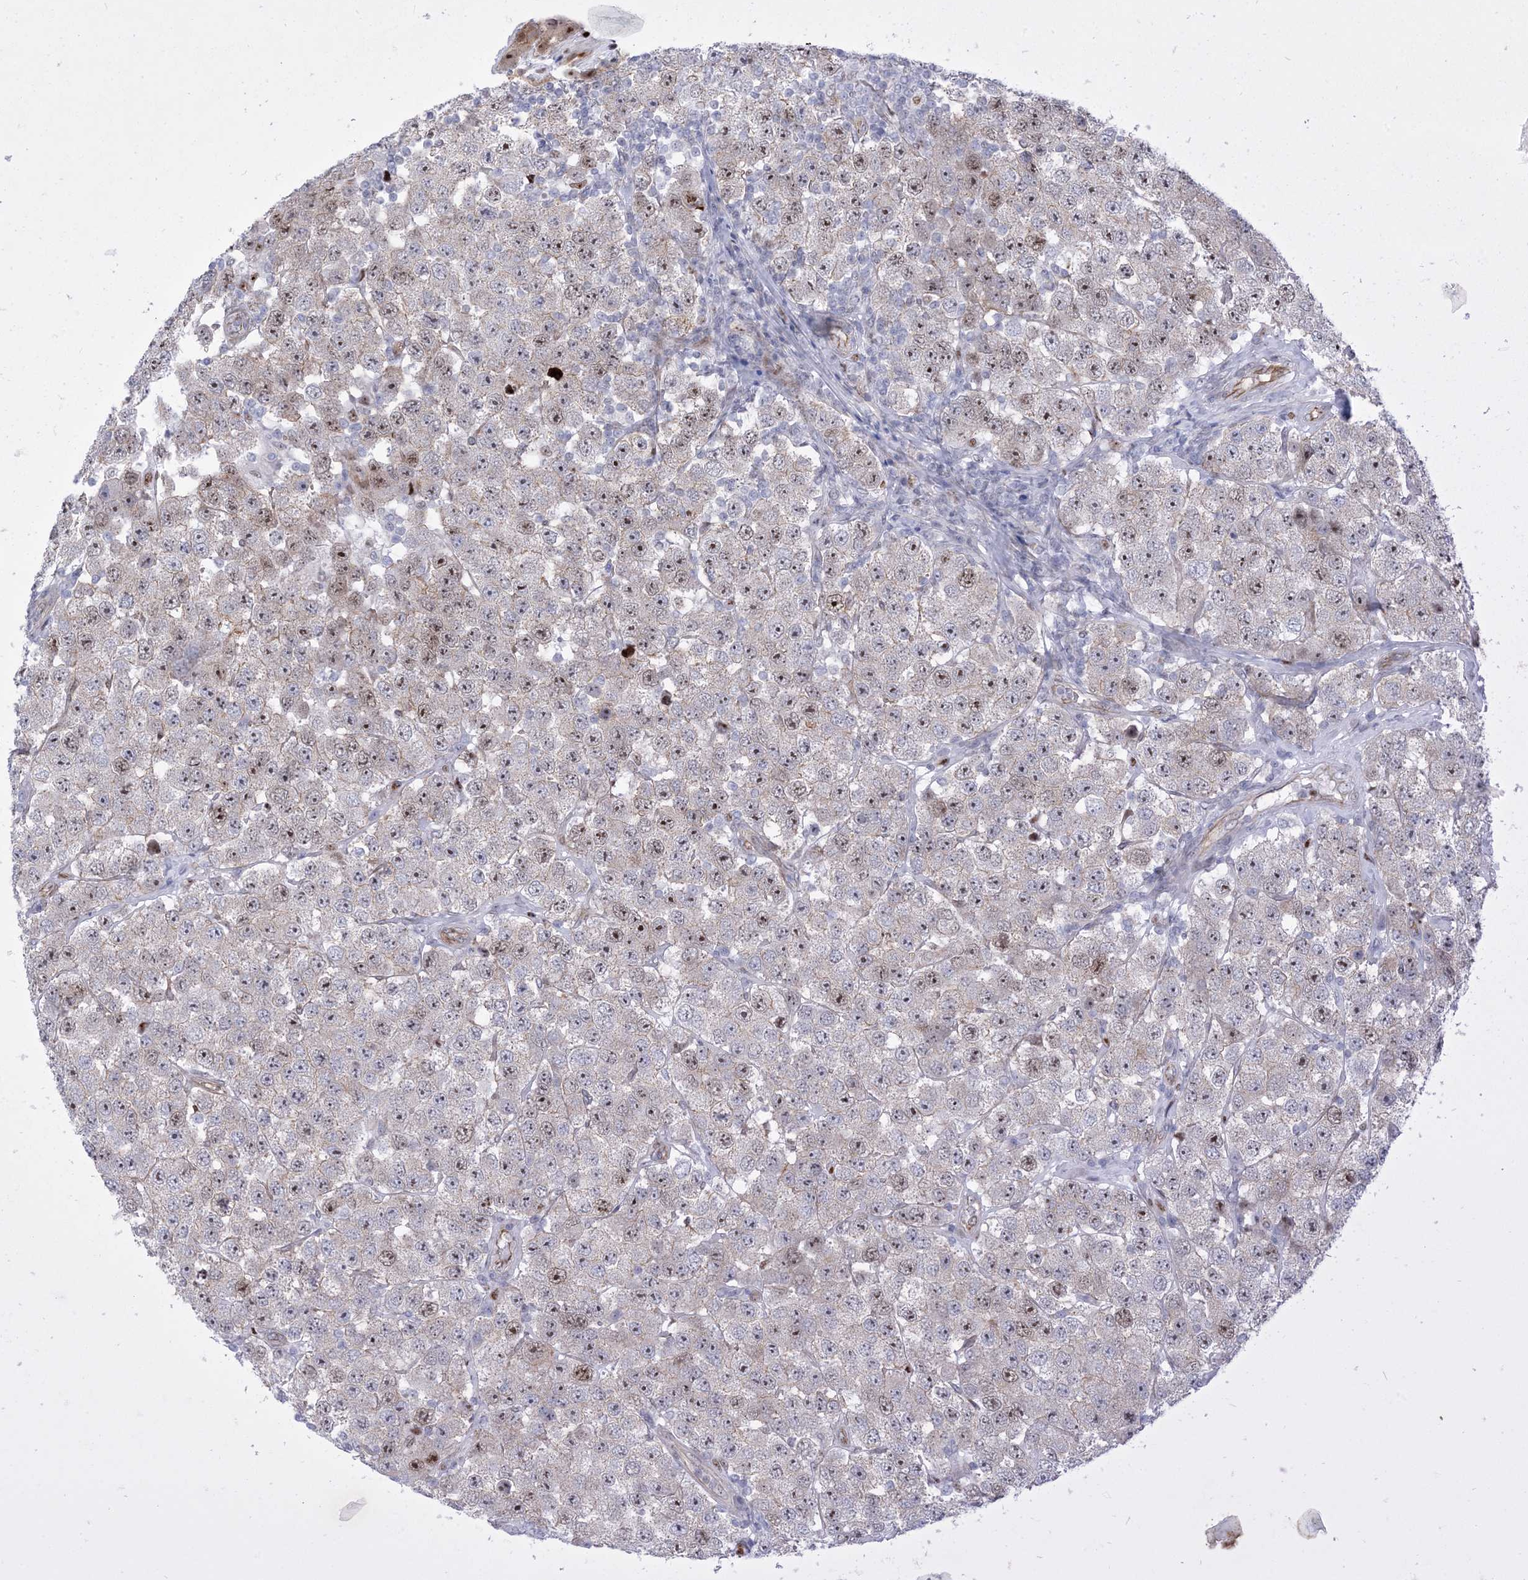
{"staining": {"intensity": "moderate", "quantity": "25%-75%", "location": "cytoplasmic/membranous,nuclear"}, "tissue": "testis cancer", "cell_type": "Tumor cells", "image_type": "cancer", "snomed": [{"axis": "morphology", "description": "Seminoma, NOS"}, {"axis": "topography", "description": "Testis"}], "caption": "Immunohistochemical staining of testis cancer displays moderate cytoplasmic/membranous and nuclear protein expression in approximately 25%-75% of tumor cells. (DAB IHC with brightfield microscopy, high magnification).", "gene": "MARS2", "patient": {"sex": "male", "age": 28}}